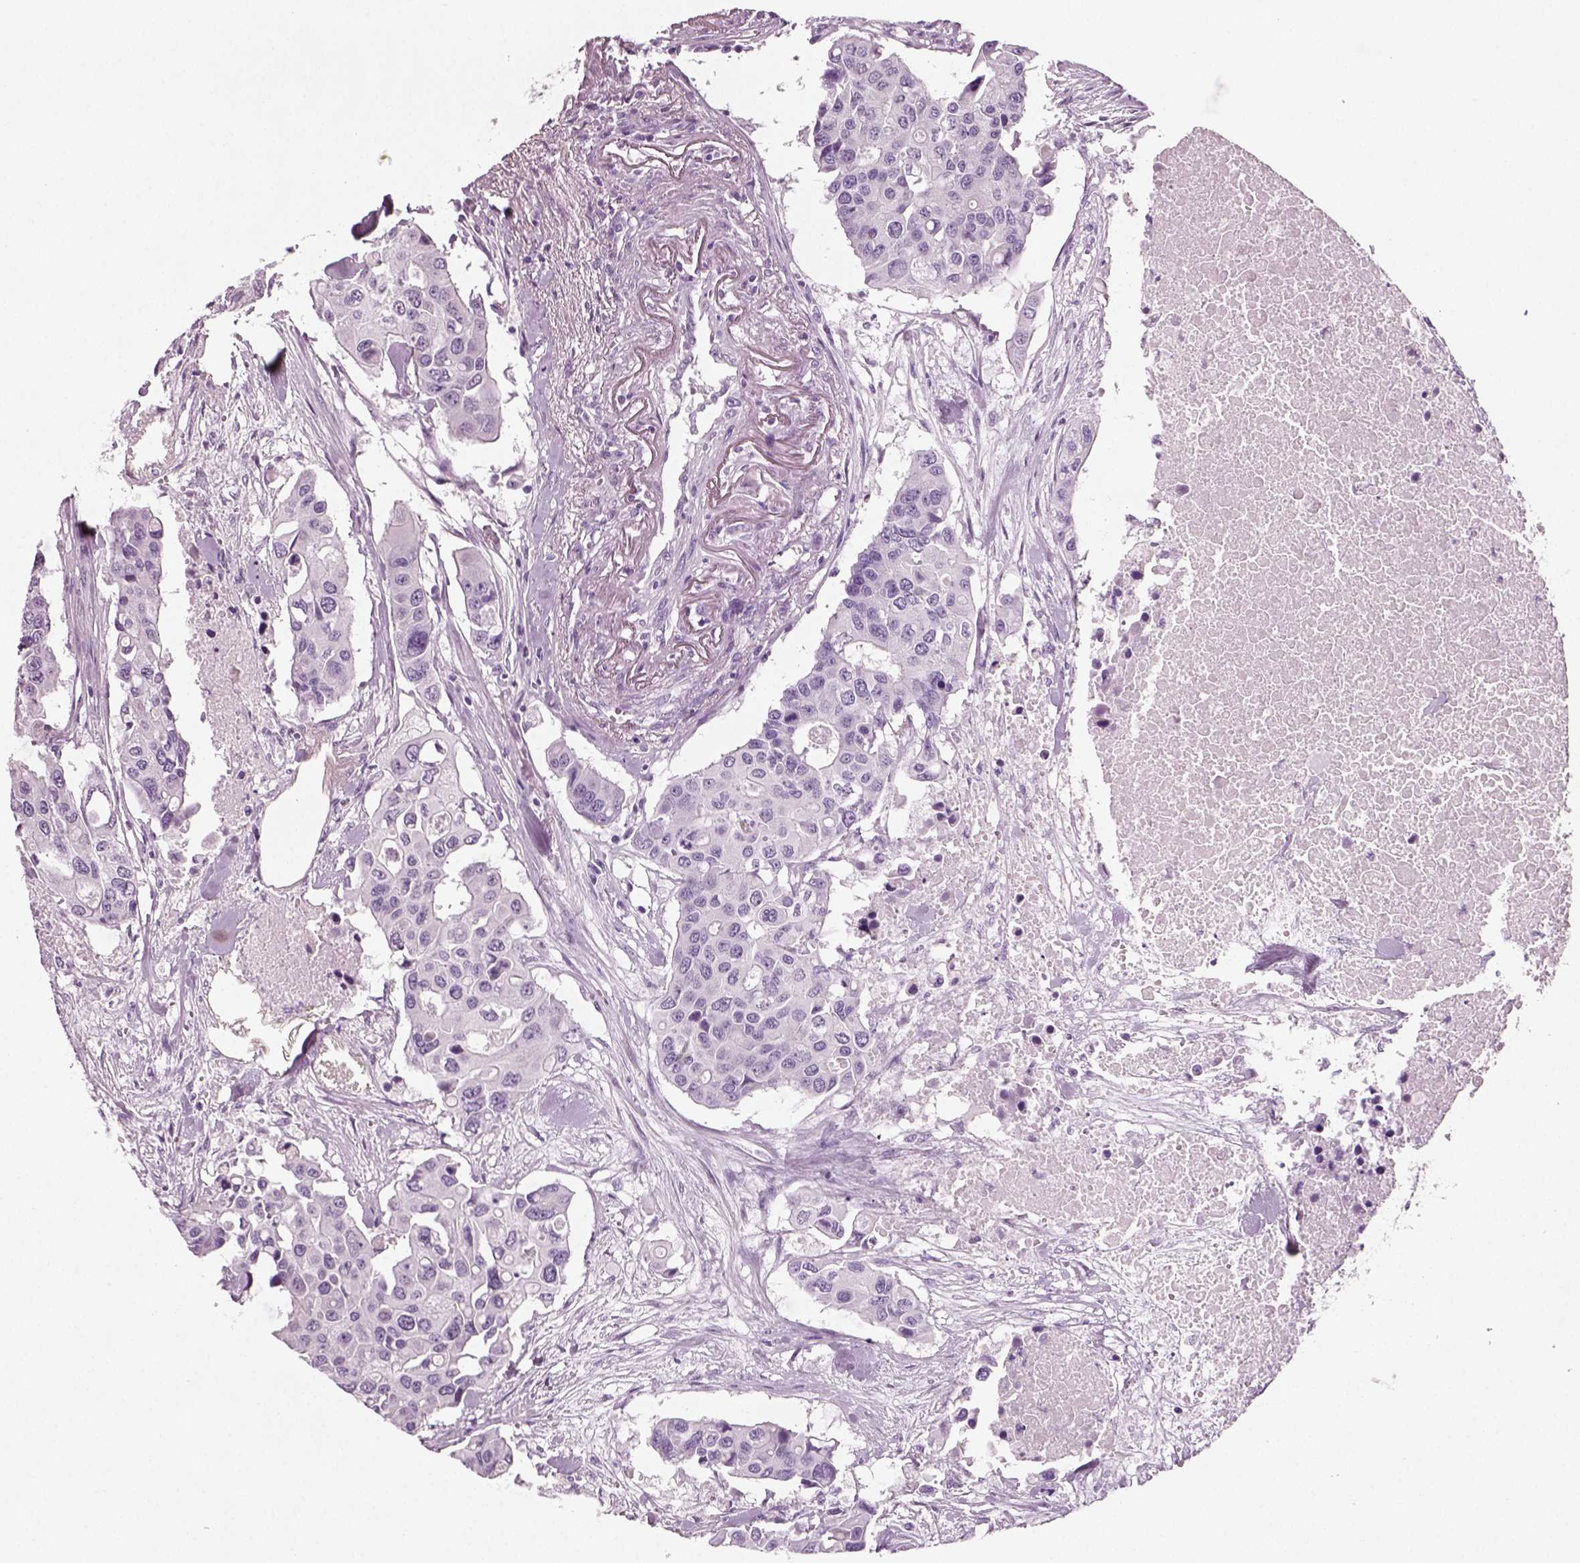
{"staining": {"intensity": "negative", "quantity": "none", "location": "none"}, "tissue": "colorectal cancer", "cell_type": "Tumor cells", "image_type": "cancer", "snomed": [{"axis": "morphology", "description": "Adenocarcinoma, NOS"}, {"axis": "topography", "description": "Colon"}], "caption": "Tumor cells show no significant protein positivity in adenocarcinoma (colorectal). The staining is performed using DAB (3,3'-diaminobenzidine) brown chromogen with nuclei counter-stained in using hematoxylin.", "gene": "SPATA31E1", "patient": {"sex": "male", "age": 77}}